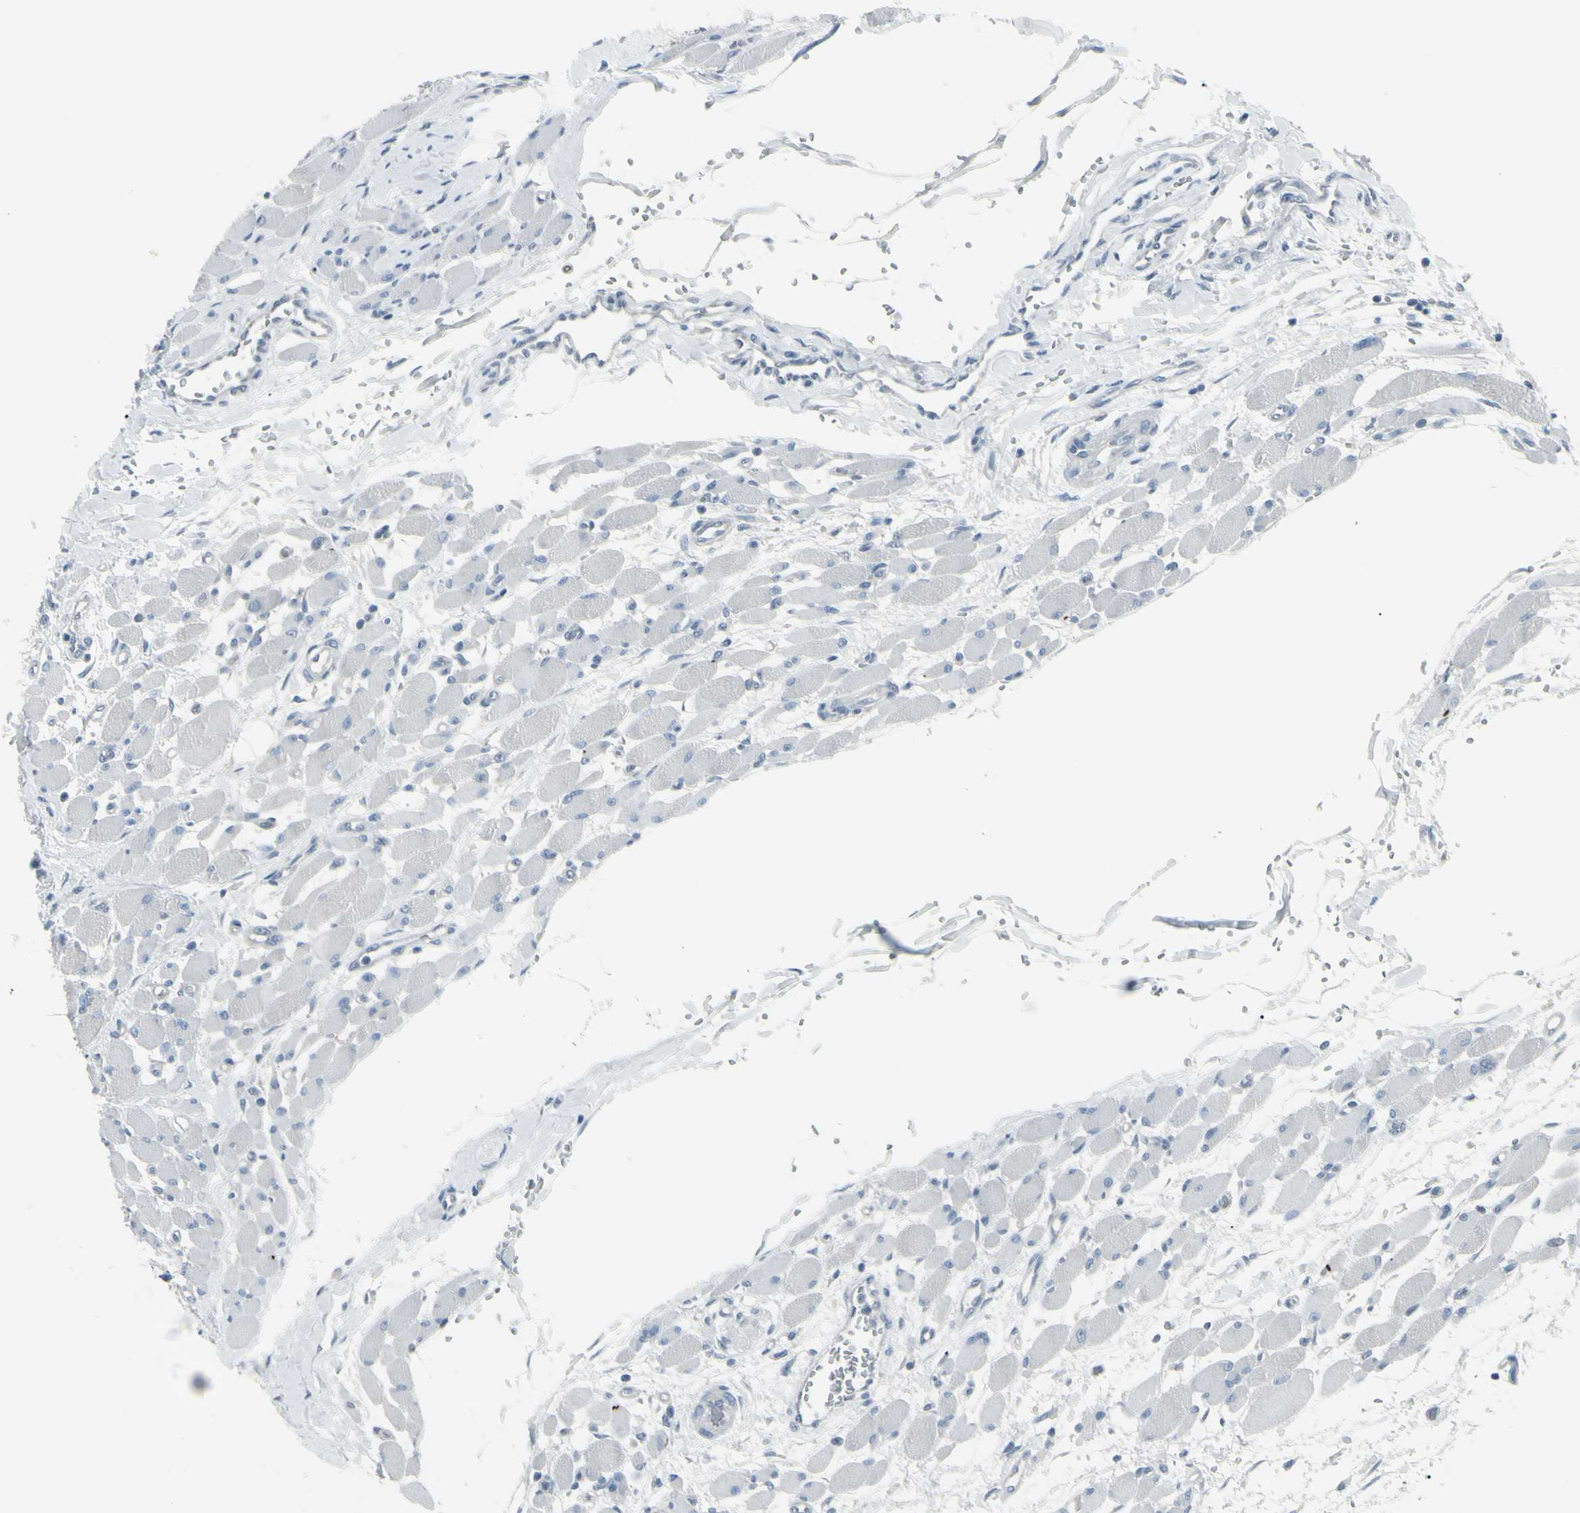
{"staining": {"intensity": "negative", "quantity": "none", "location": "none"}, "tissue": "head and neck cancer", "cell_type": "Tumor cells", "image_type": "cancer", "snomed": [{"axis": "morphology", "description": "Adenocarcinoma, NOS"}, {"axis": "morphology", "description": "Adenoma, NOS"}, {"axis": "topography", "description": "Head-Neck"}], "caption": "There is no significant positivity in tumor cells of head and neck adenocarcinoma. (Brightfield microscopy of DAB immunohistochemistry (IHC) at high magnification).", "gene": "RAB3A", "patient": {"sex": "female", "age": 55}}